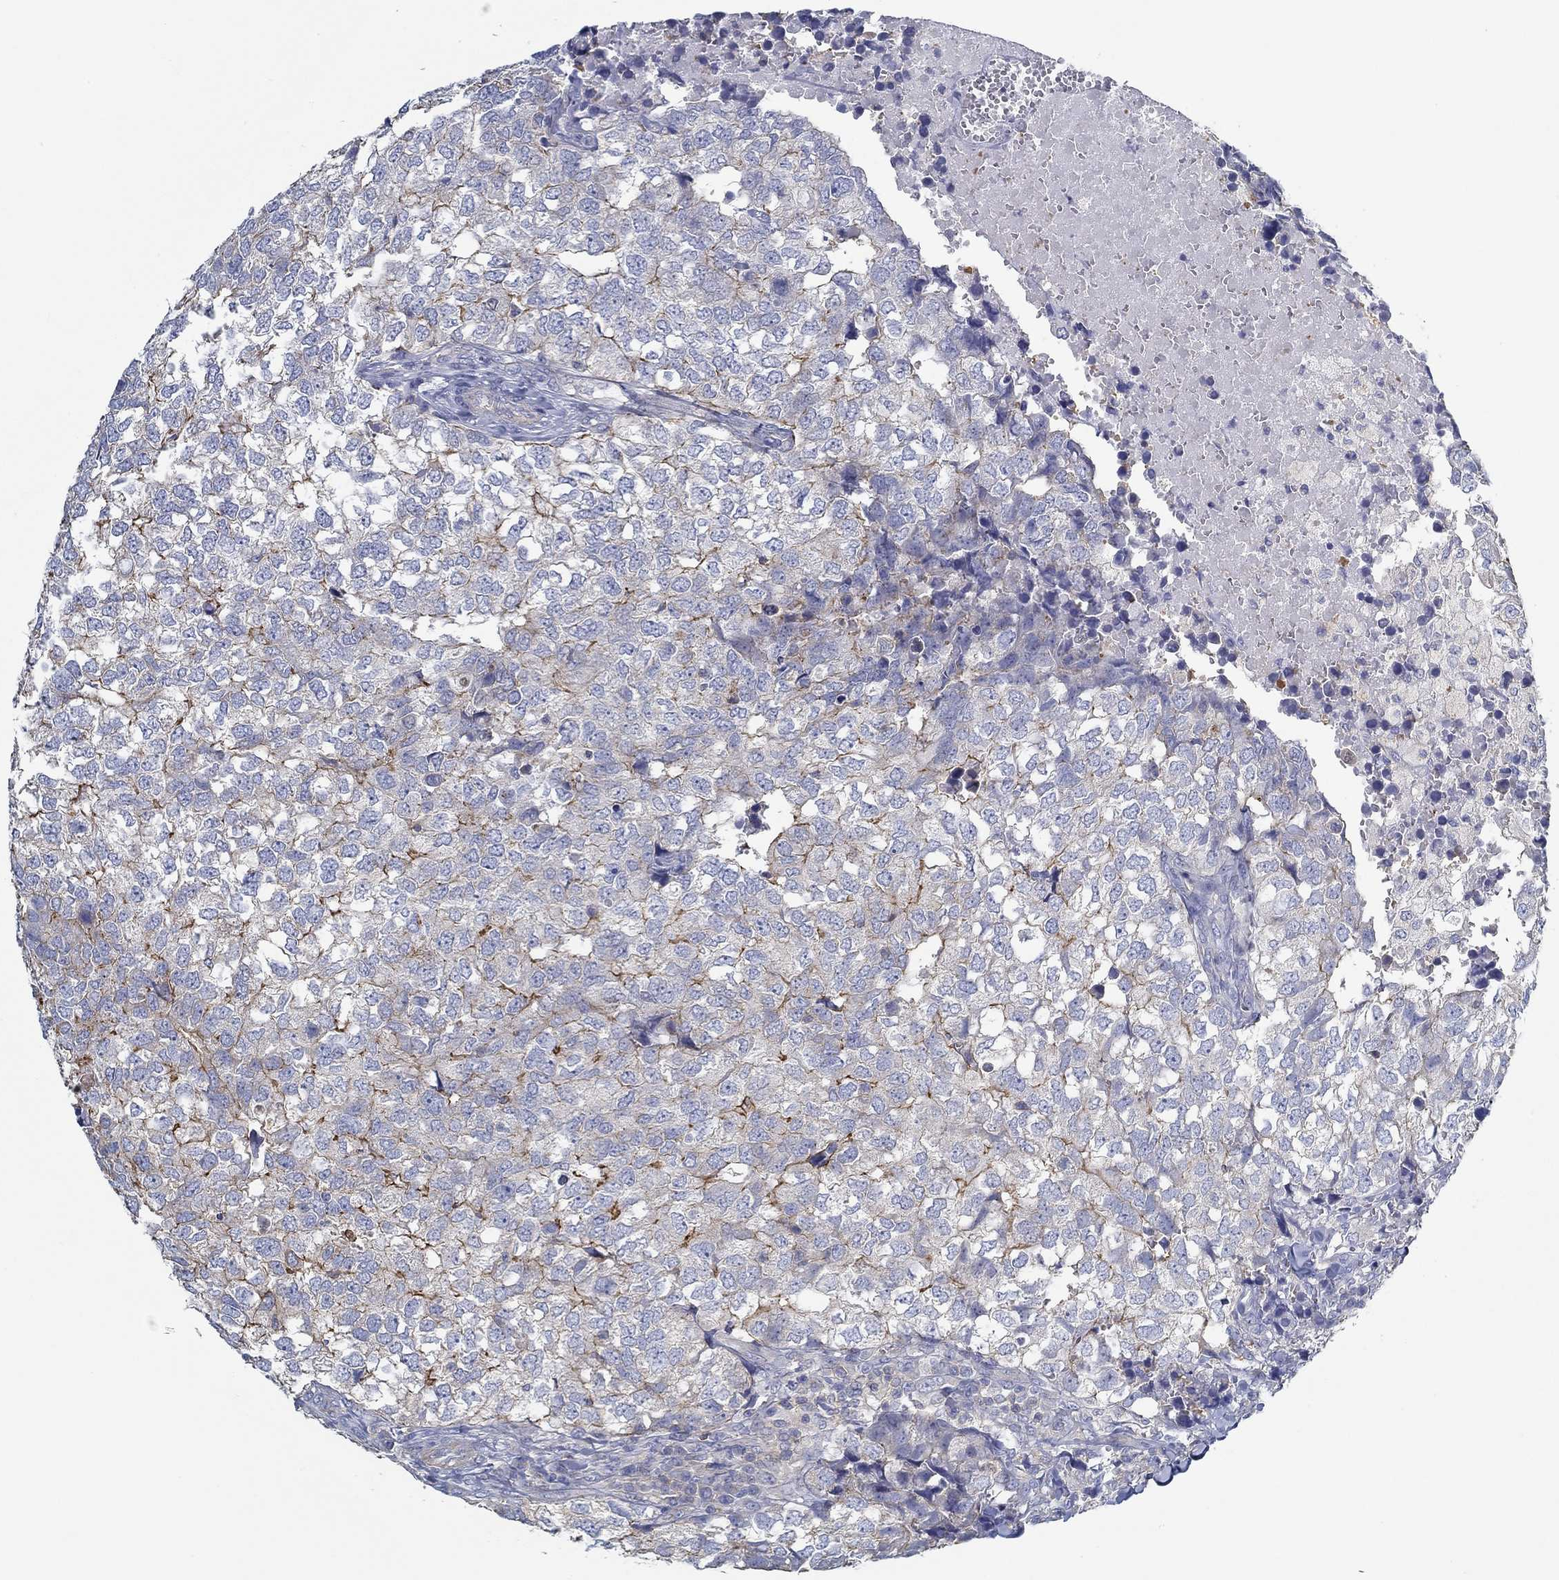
{"staining": {"intensity": "strong", "quantity": "<25%", "location": "cytoplasmic/membranous"}, "tissue": "breast cancer", "cell_type": "Tumor cells", "image_type": "cancer", "snomed": [{"axis": "morphology", "description": "Duct carcinoma"}, {"axis": "topography", "description": "Breast"}], "caption": "A medium amount of strong cytoplasmic/membranous positivity is identified in about <25% of tumor cells in intraductal carcinoma (breast) tissue.", "gene": "BBOF1", "patient": {"sex": "female", "age": 30}}